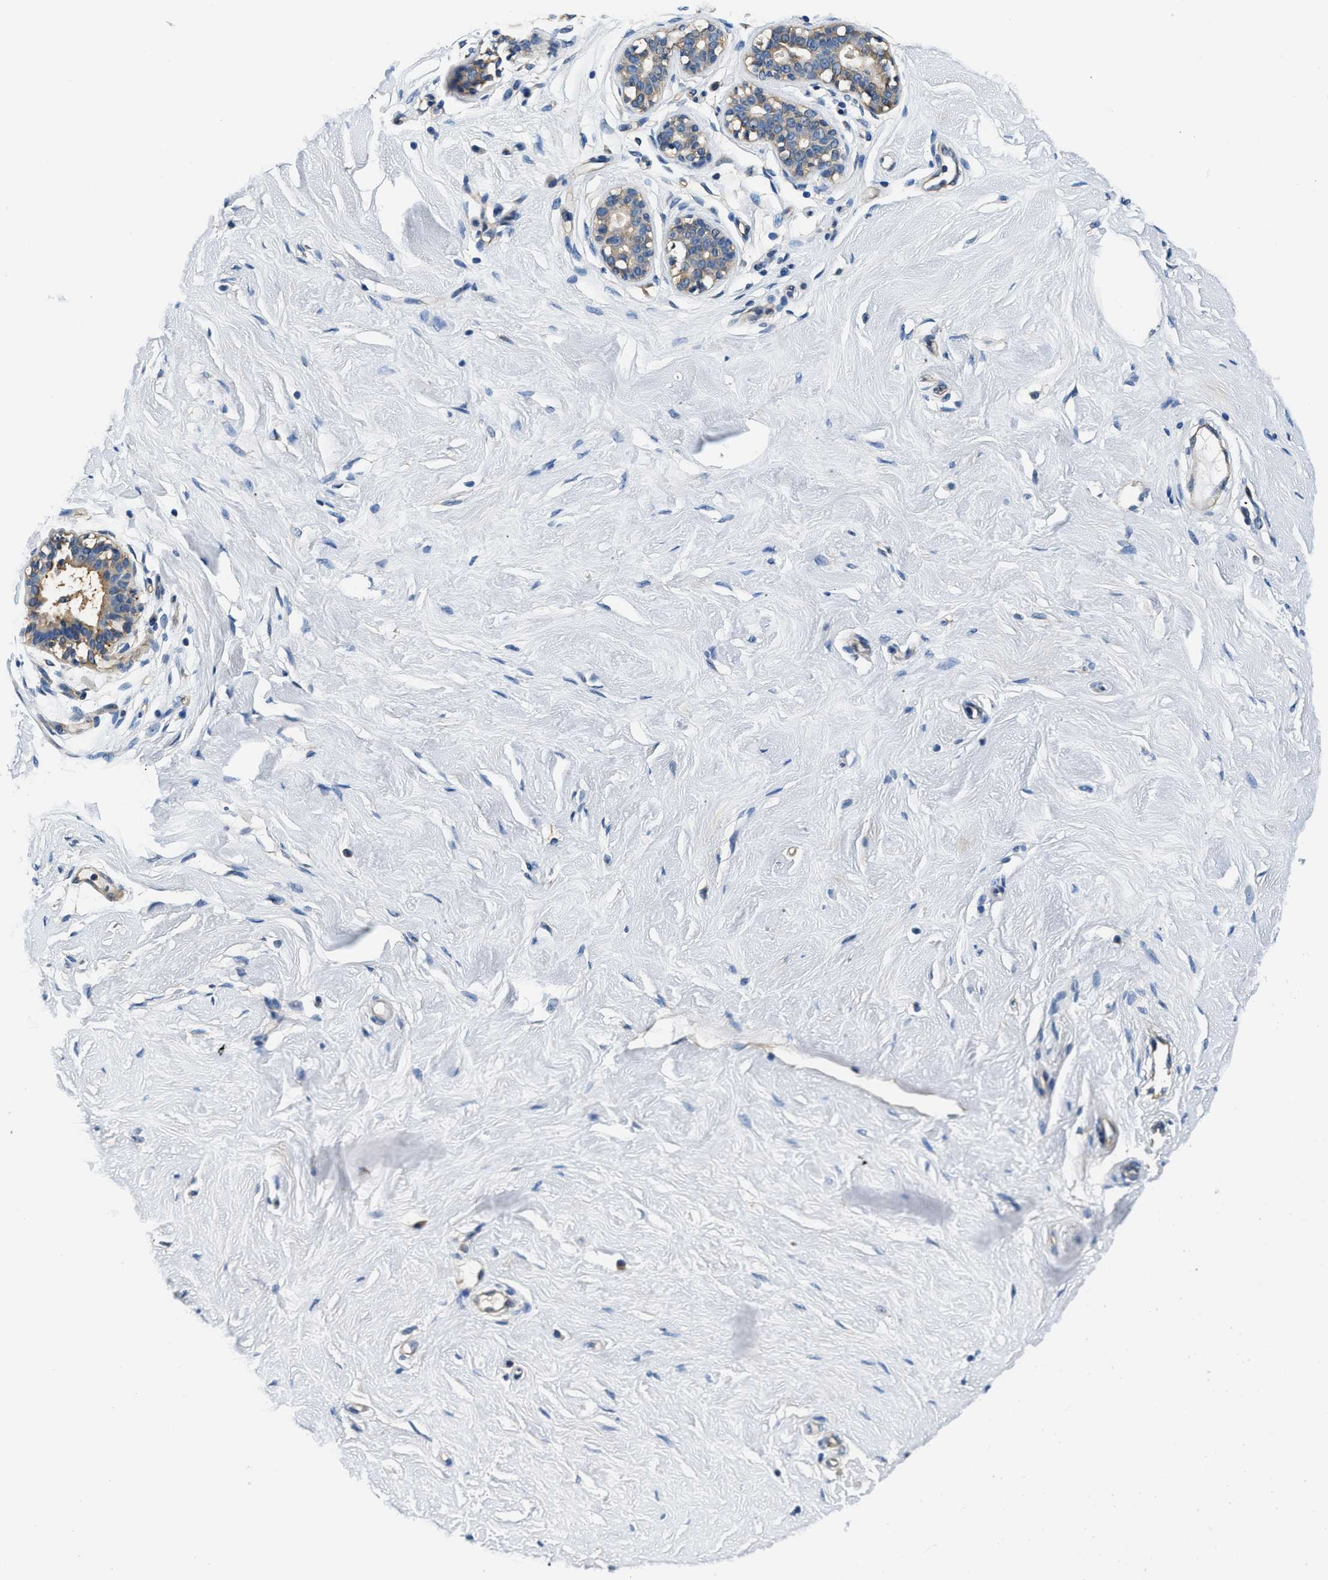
{"staining": {"intensity": "weak", "quantity": "25%-75%", "location": "cytoplasmic/membranous"}, "tissue": "breast", "cell_type": "Adipocytes", "image_type": "normal", "snomed": [{"axis": "morphology", "description": "Normal tissue, NOS"}, {"axis": "topography", "description": "Breast"}], "caption": "Human breast stained with a brown dye reveals weak cytoplasmic/membranous positive staining in about 25%-75% of adipocytes.", "gene": "PPP2R1B", "patient": {"sex": "female", "age": 23}}